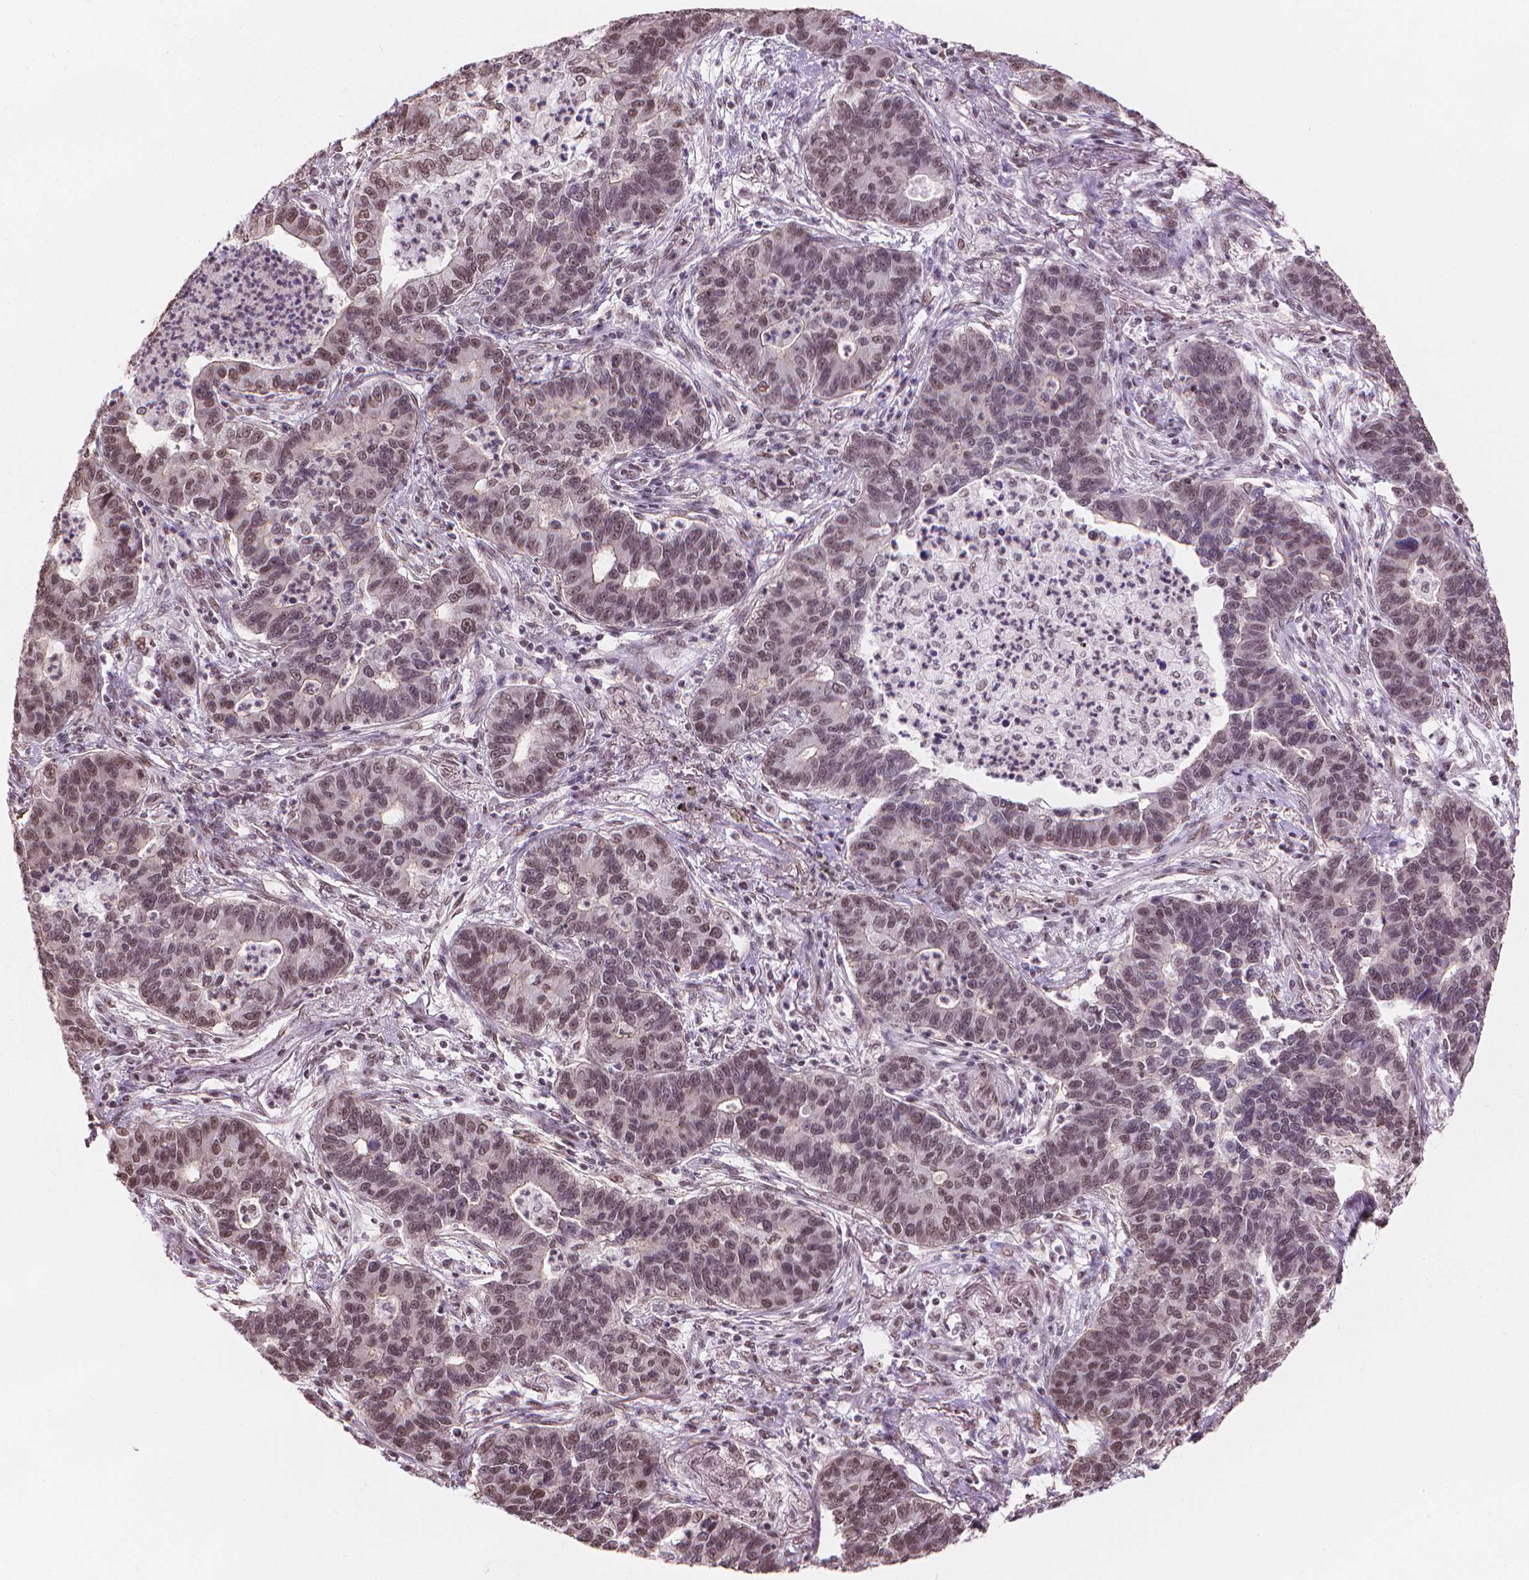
{"staining": {"intensity": "moderate", "quantity": "<25%", "location": "nuclear"}, "tissue": "lung cancer", "cell_type": "Tumor cells", "image_type": "cancer", "snomed": [{"axis": "morphology", "description": "Adenocarcinoma, NOS"}, {"axis": "topography", "description": "Lung"}], "caption": "High-magnification brightfield microscopy of adenocarcinoma (lung) stained with DAB (brown) and counterstained with hematoxylin (blue). tumor cells exhibit moderate nuclear positivity is identified in about<25% of cells.", "gene": "HOXD4", "patient": {"sex": "female", "age": 57}}